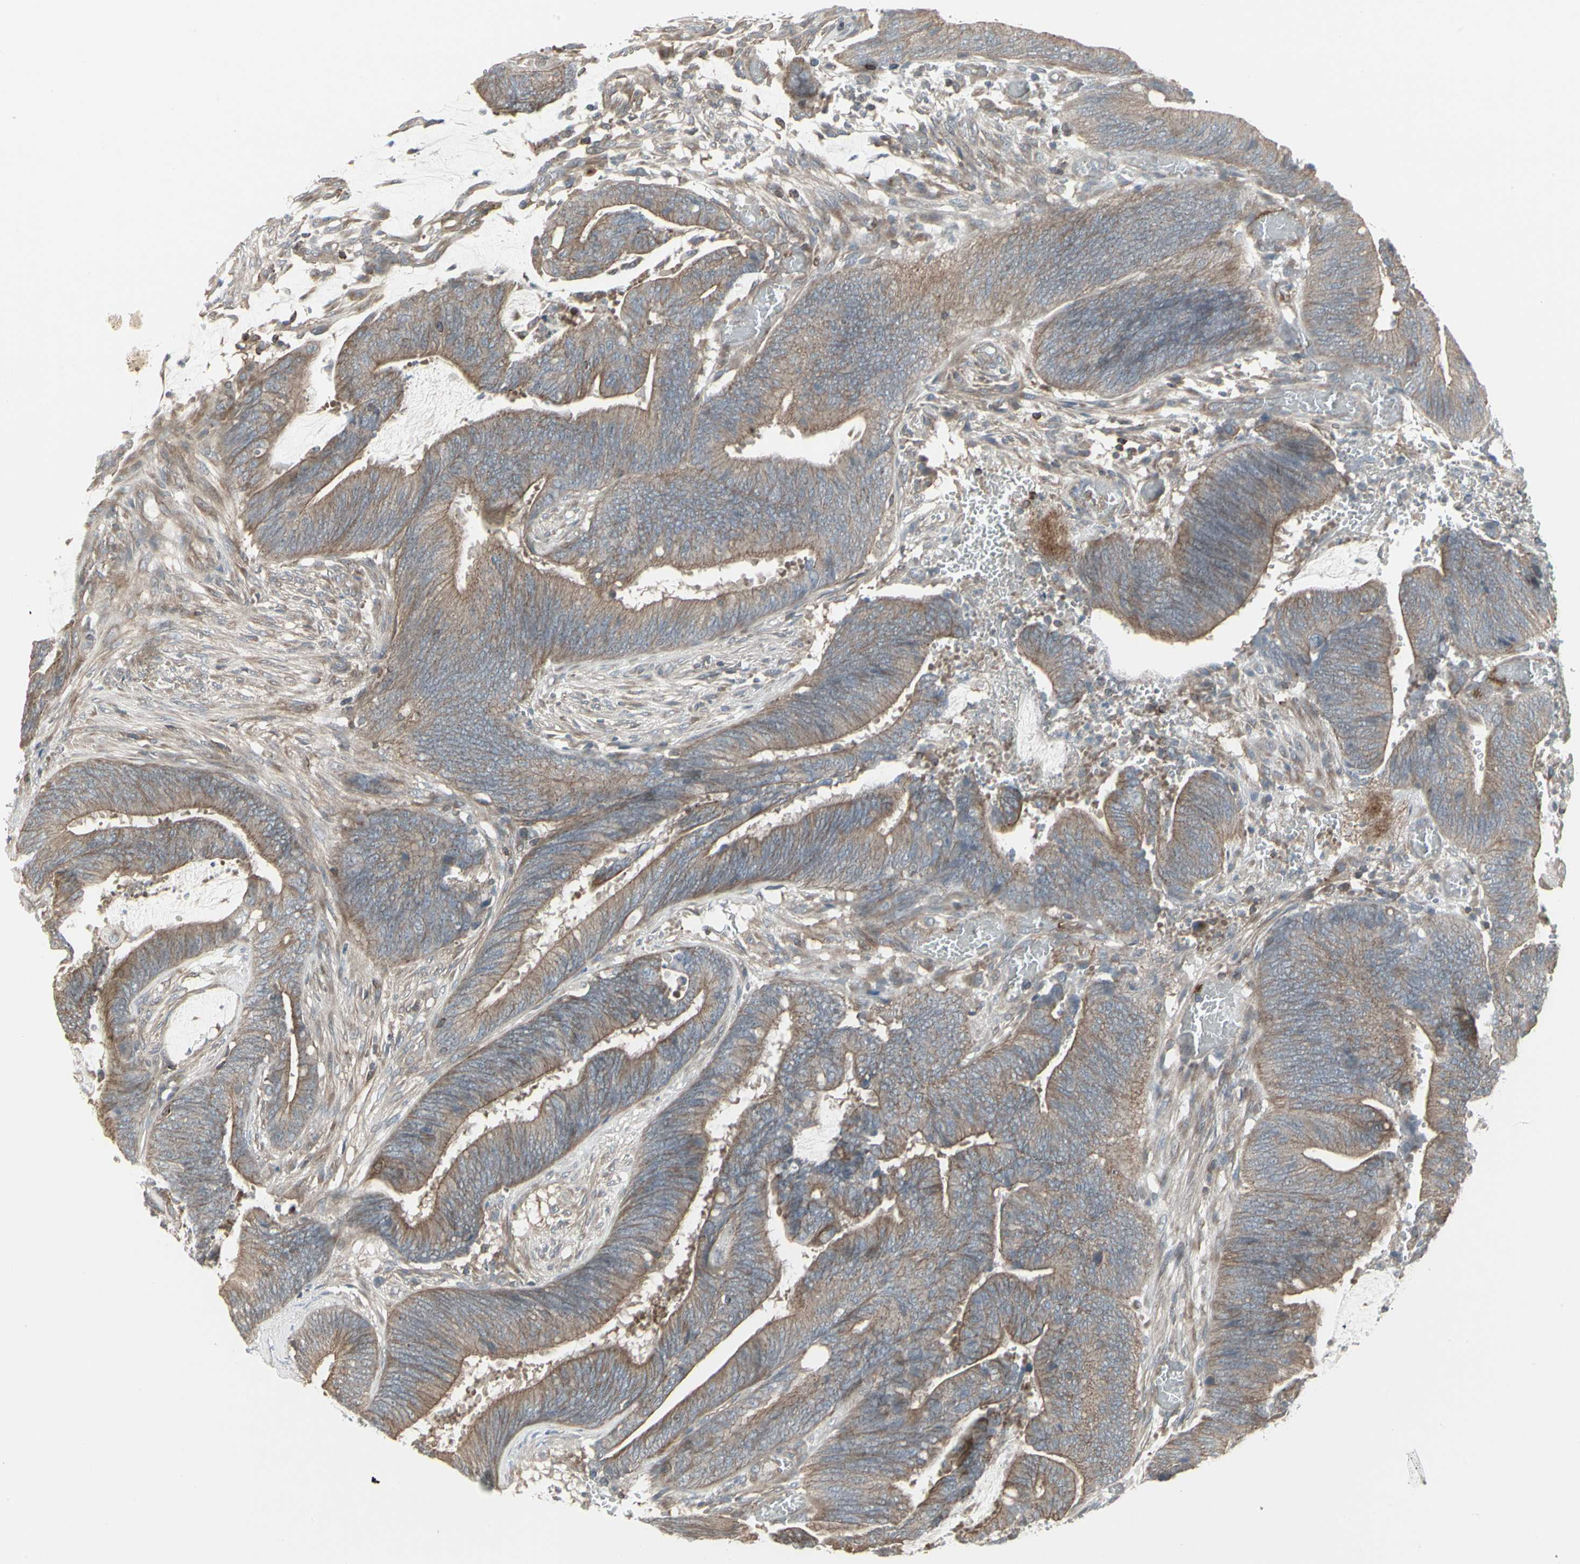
{"staining": {"intensity": "moderate", "quantity": ">75%", "location": "cytoplasmic/membranous"}, "tissue": "colorectal cancer", "cell_type": "Tumor cells", "image_type": "cancer", "snomed": [{"axis": "morphology", "description": "Adenocarcinoma, NOS"}, {"axis": "topography", "description": "Rectum"}], "caption": "Moderate cytoplasmic/membranous expression for a protein is seen in about >75% of tumor cells of adenocarcinoma (colorectal) using IHC.", "gene": "EPS15", "patient": {"sex": "female", "age": 66}}